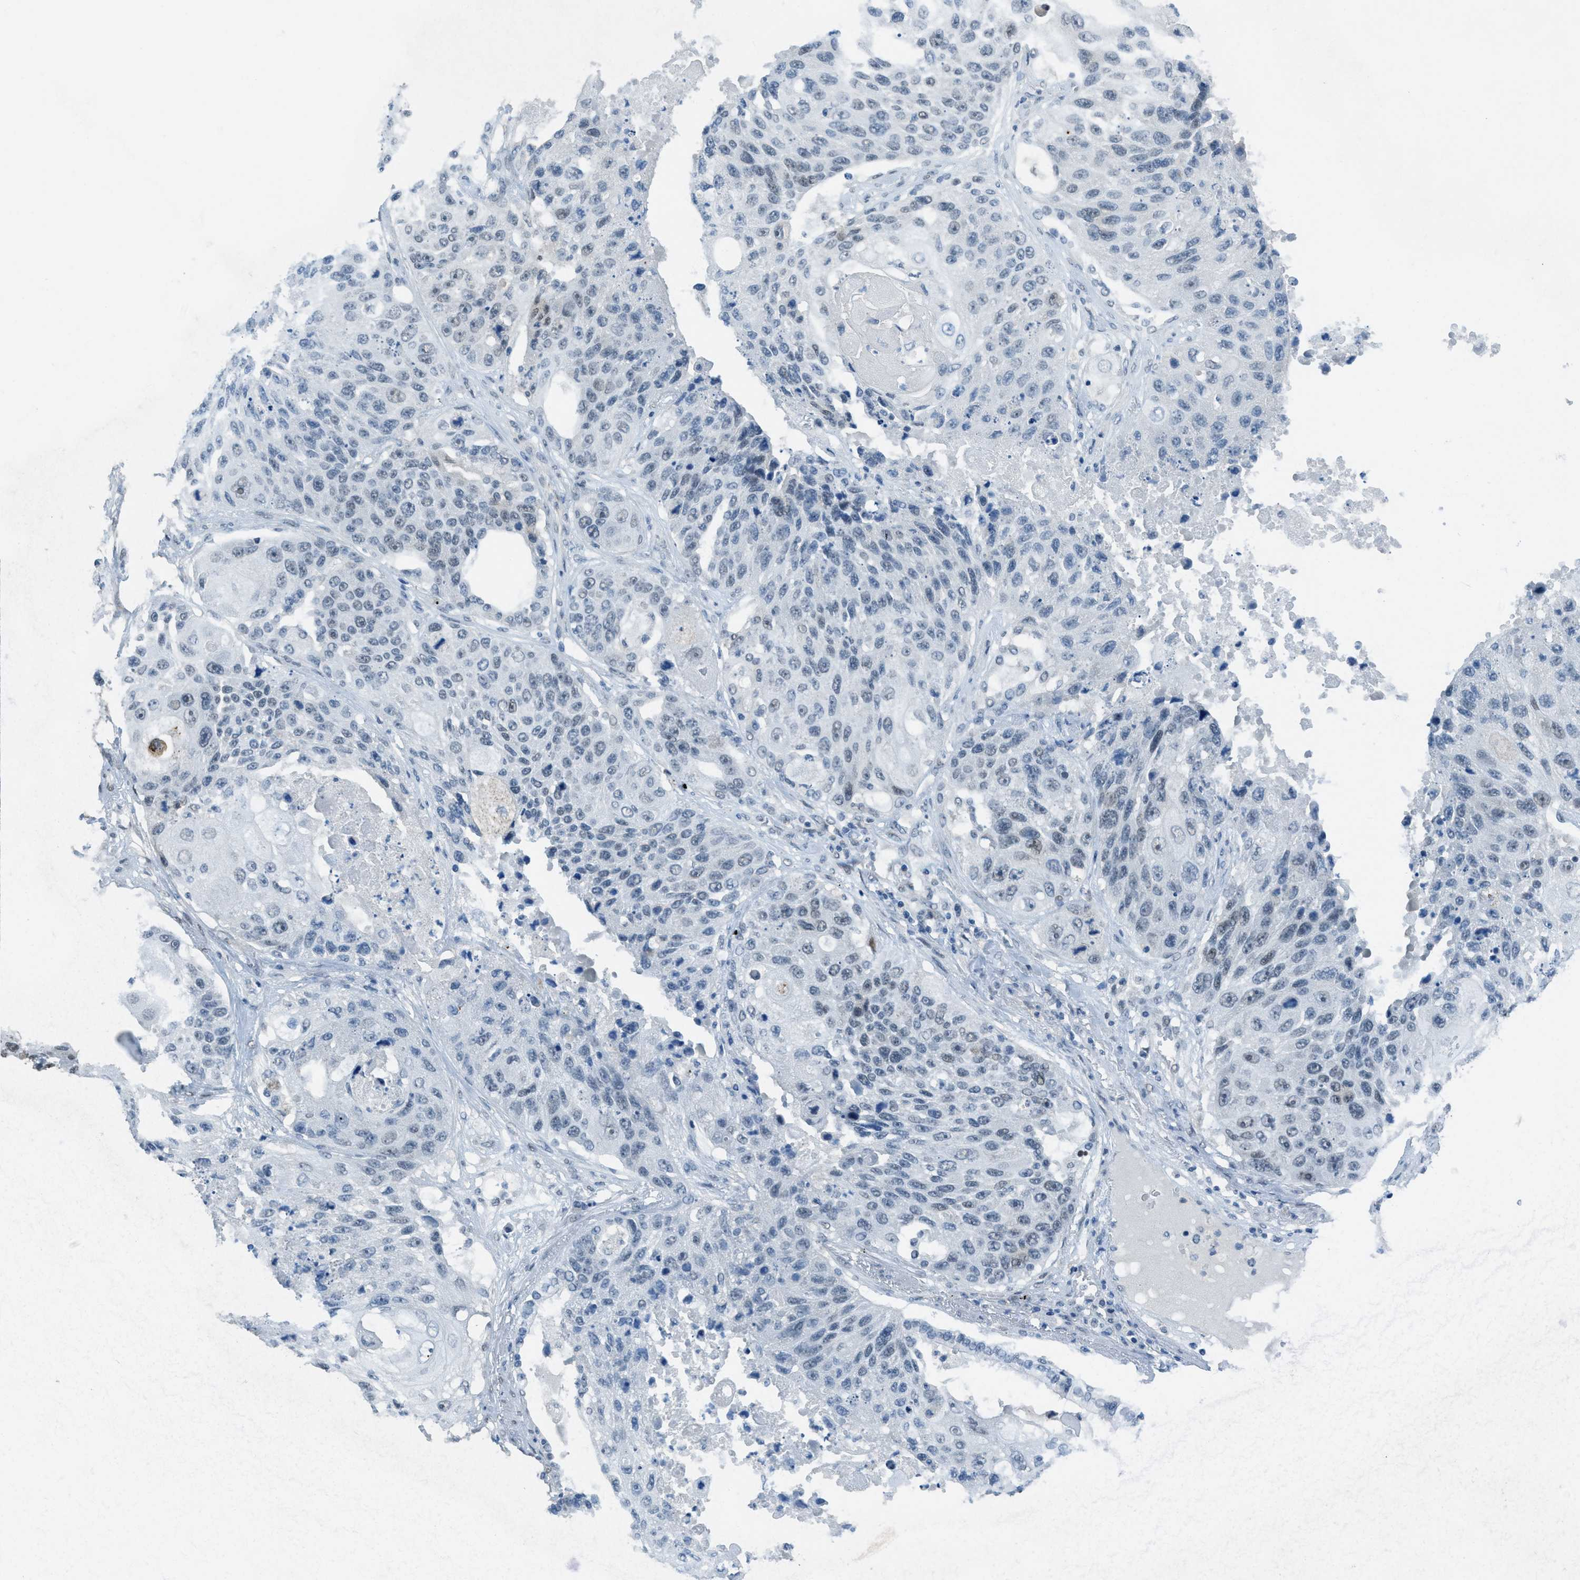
{"staining": {"intensity": "weak", "quantity": "<25%", "location": "nuclear"}, "tissue": "lung cancer", "cell_type": "Tumor cells", "image_type": "cancer", "snomed": [{"axis": "morphology", "description": "Squamous cell carcinoma, NOS"}, {"axis": "topography", "description": "Lung"}], "caption": "Tumor cells are negative for protein expression in human lung cancer.", "gene": "TTC13", "patient": {"sex": "male", "age": 61}}